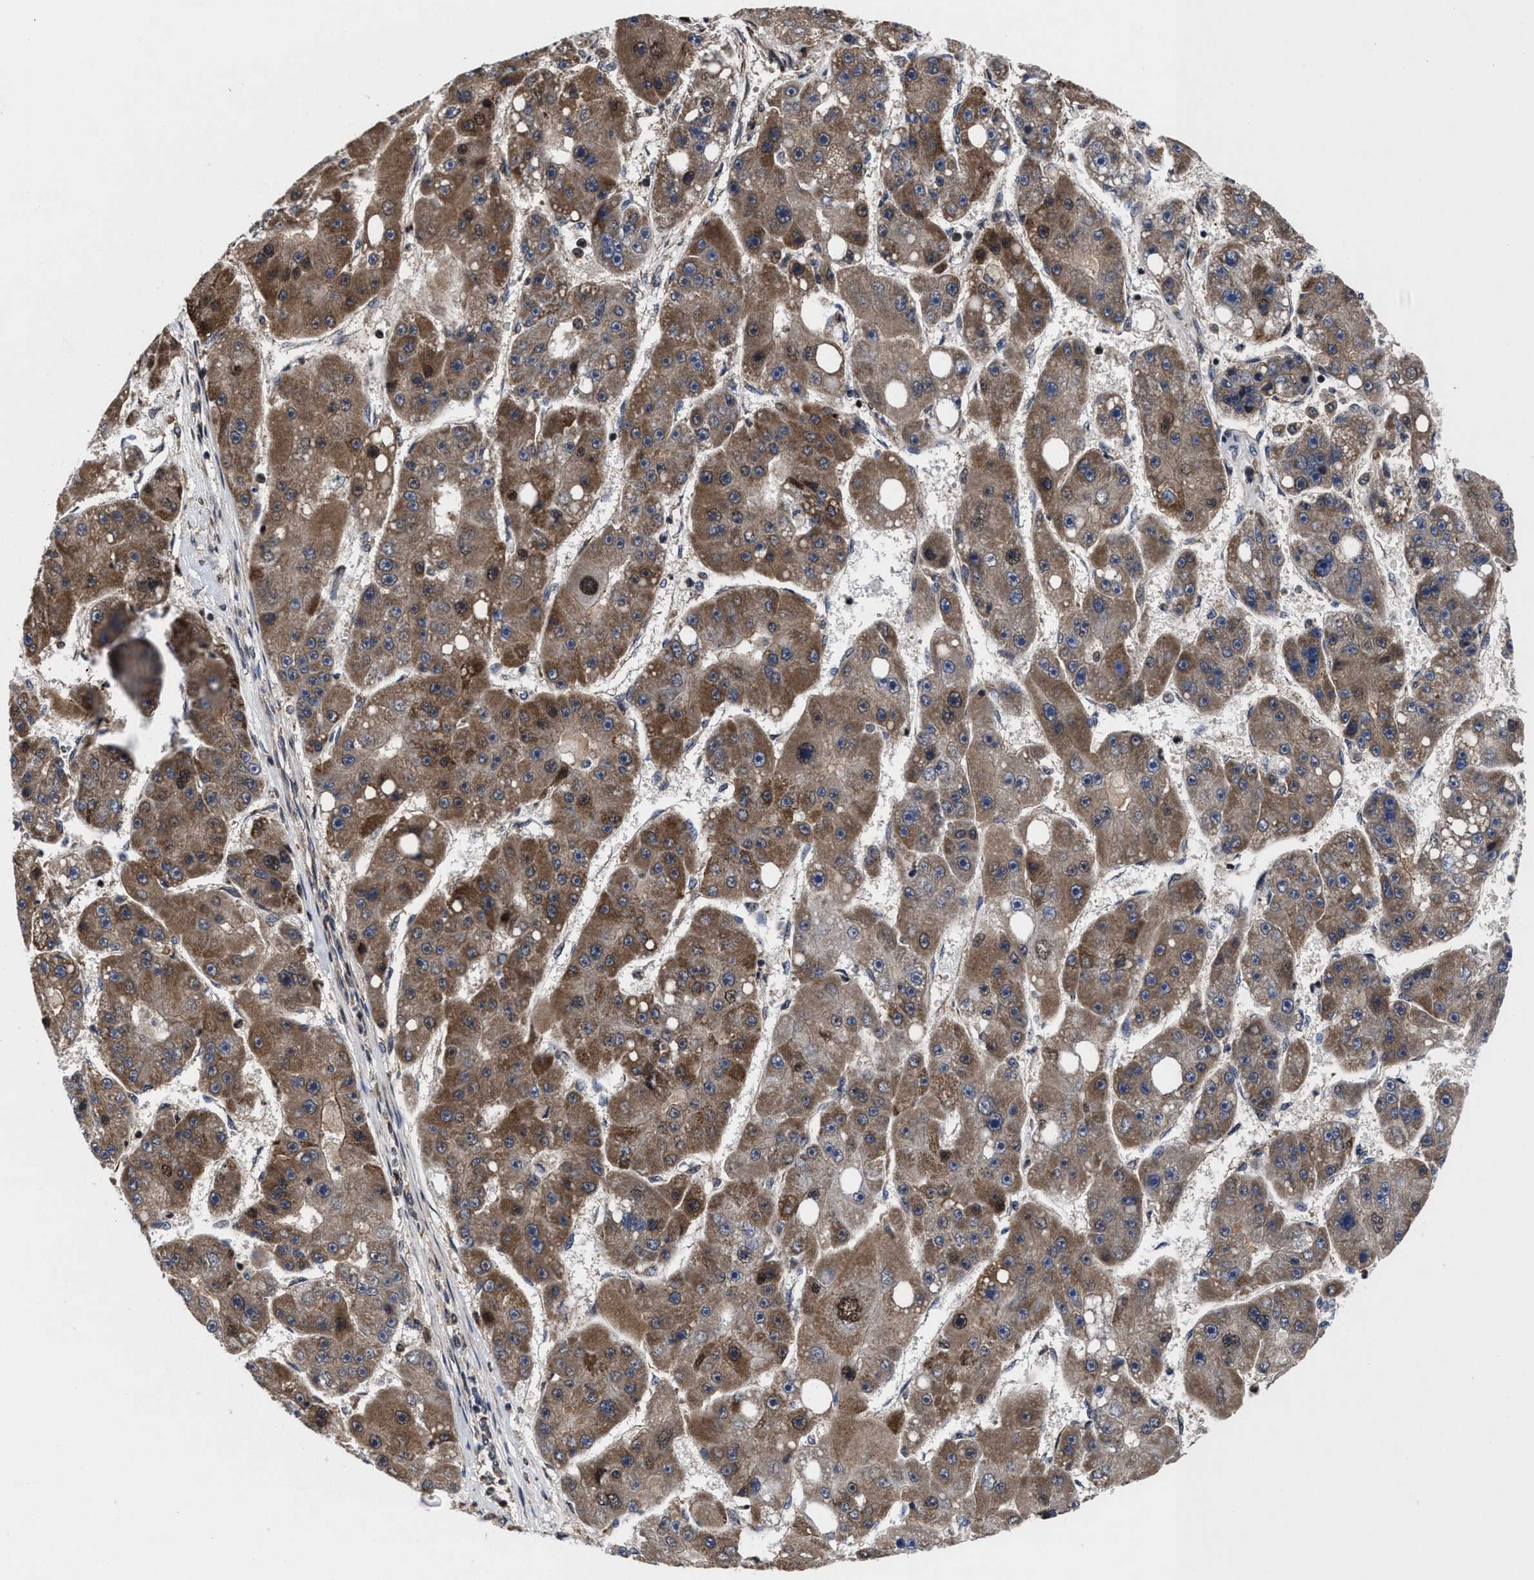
{"staining": {"intensity": "moderate", "quantity": ">75%", "location": "cytoplasmic/membranous"}, "tissue": "liver cancer", "cell_type": "Tumor cells", "image_type": "cancer", "snomed": [{"axis": "morphology", "description": "Carcinoma, Hepatocellular, NOS"}, {"axis": "topography", "description": "Liver"}], "caption": "Tumor cells exhibit medium levels of moderate cytoplasmic/membranous positivity in about >75% of cells in human hepatocellular carcinoma (liver).", "gene": "MRPL50", "patient": {"sex": "female", "age": 61}}